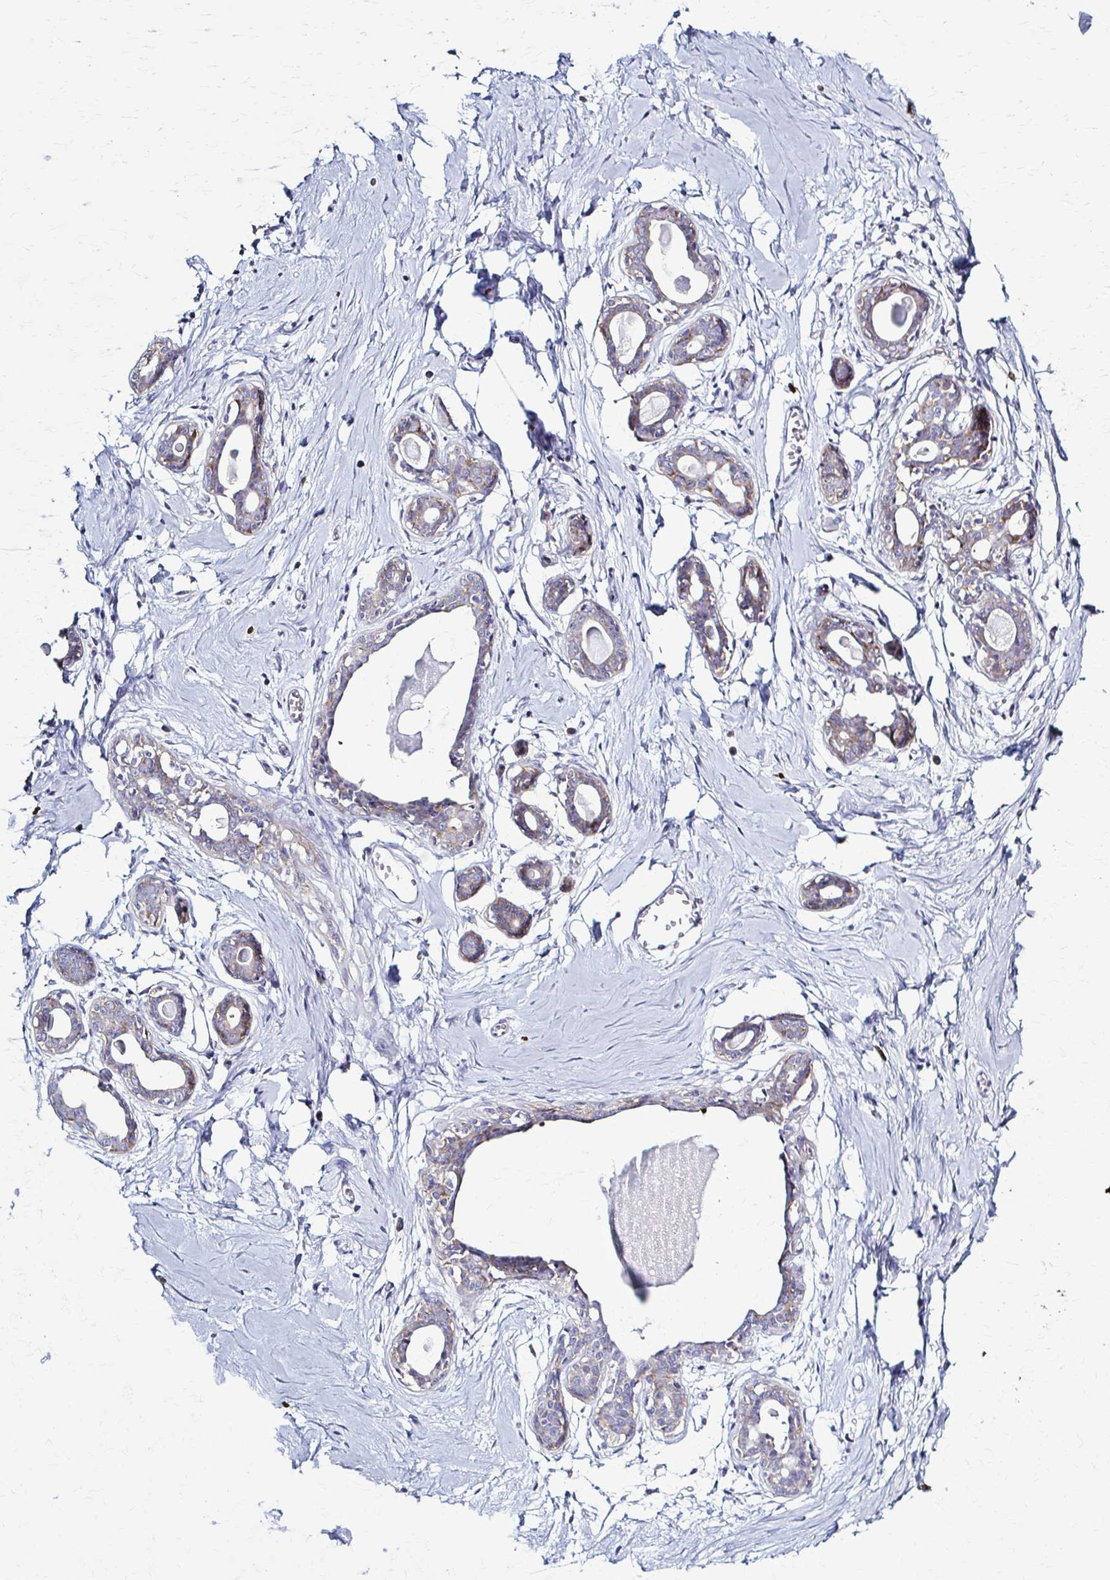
{"staining": {"intensity": "negative", "quantity": "none", "location": "none"}, "tissue": "breast", "cell_type": "Adipocytes", "image_type": "normal", "snomed": [{"axis": "morphology", "description": "Normal tissue, NOS"}, {"axis": "topography", "description": "Breast"}], "caption": "This is an immunohistochemistry micrograph of benign breast. There is no positivity in adipocytes.", "gene": "PRKRA", "patient": {"sex": "female", "age": 45}}